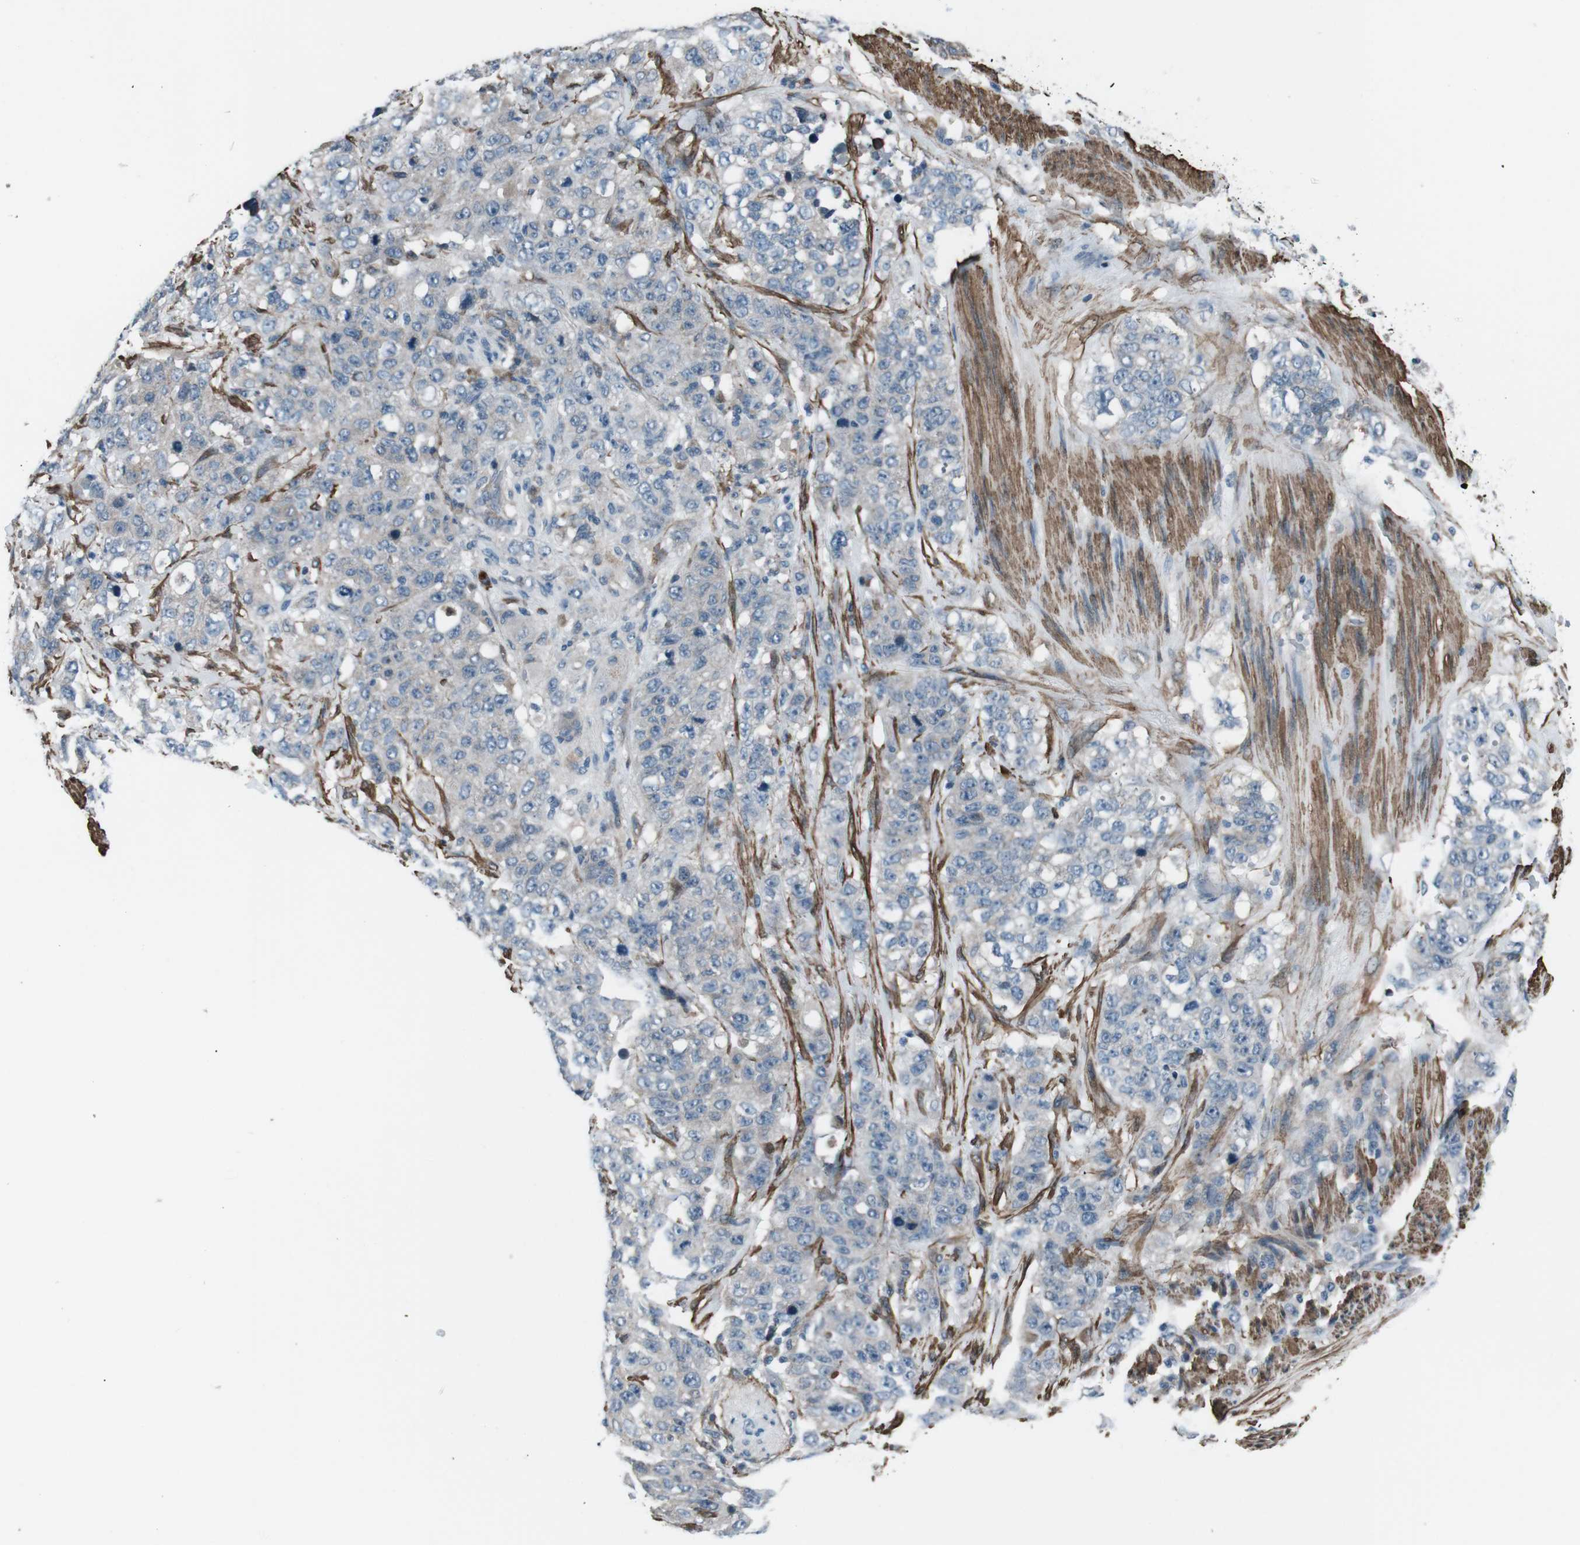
{"staining": {"intensity": "negative", "quantity": "none", "location": "none"}, "tissue": "stomach cancer", "cell_type": "Tumor cells", "image_type": "cancer", "snomed": [{"axis": "morphology", "description": "Adenocarcinoma, NOS"}, {"axis": "topography", "description": "Stomach"}], "caption": "A histopathology image of stomach adenocarcinoma stained for a protein exhibits no brown staining in tumor cells.", "gene": "PDLIM5", "patient": {"sex": "male", "age": 48}}